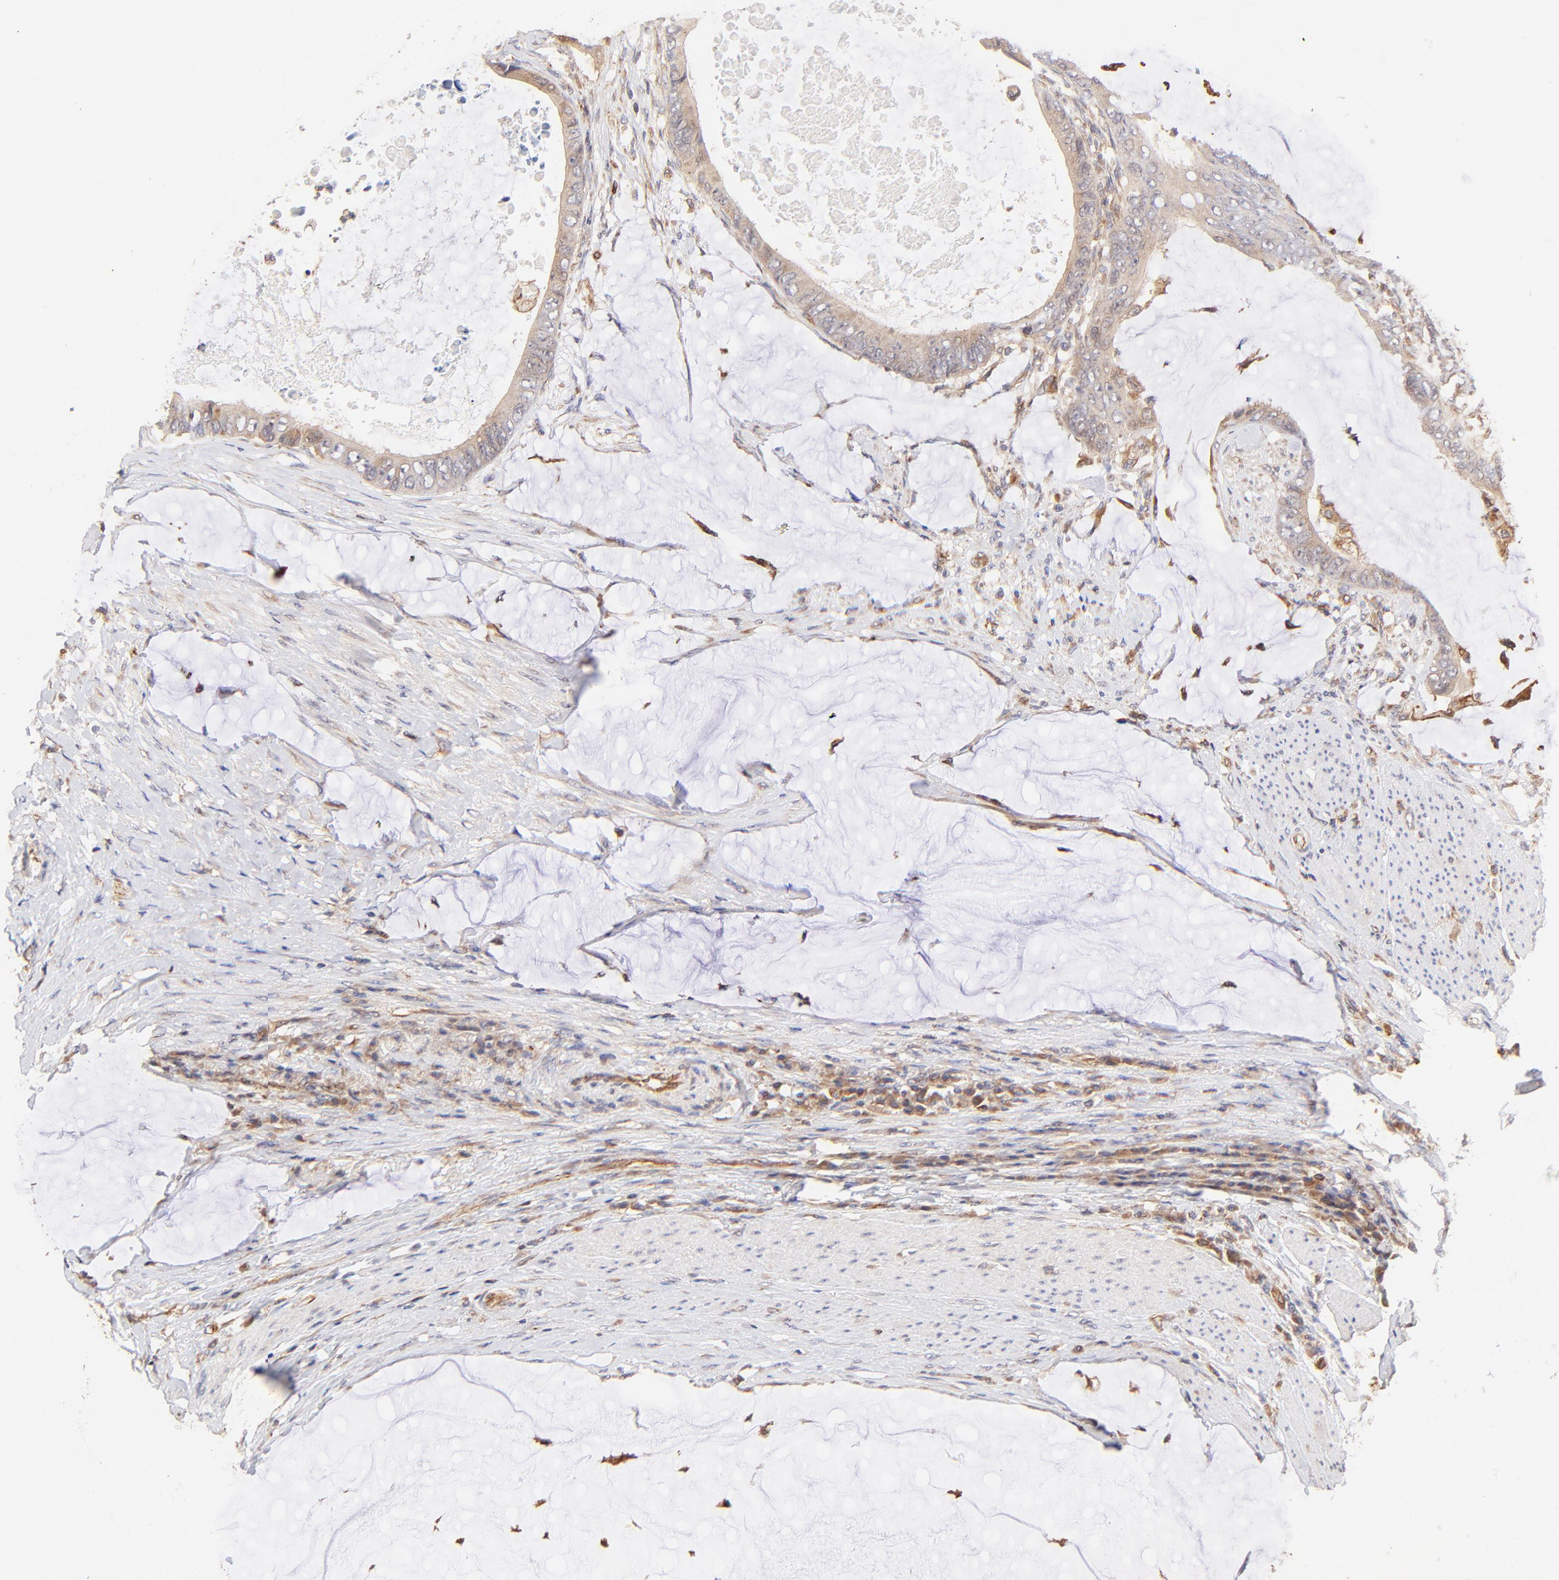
{"staining": {"intensity": "weak", "quantity": ">75%", "location": "cytoplasmic/membranous"}, "tissue": "colorectal cancer", "cell_type": "Tumor cells", "image_type": "cancer", "snomed": [{"axis": "morphology", "description": "Normal tissue, NOS"}, {"axis": "morphology", "description": "Adenocarcinoma, NOS"}, {"axis": "topography", "description": "Rectum"}, {"axis": "topography", "description": "Peripheral nerve tissue"}], "caption": "Approximately >75% of tumor cells in adenocarcinoma (colorectal) exhibit weak cytoplasmic/membranous protein positivity as visualized by brown immunohistochemical staining.", "gene": "TNFAIP3", "patient": {"sex": "female", "age": 77}}